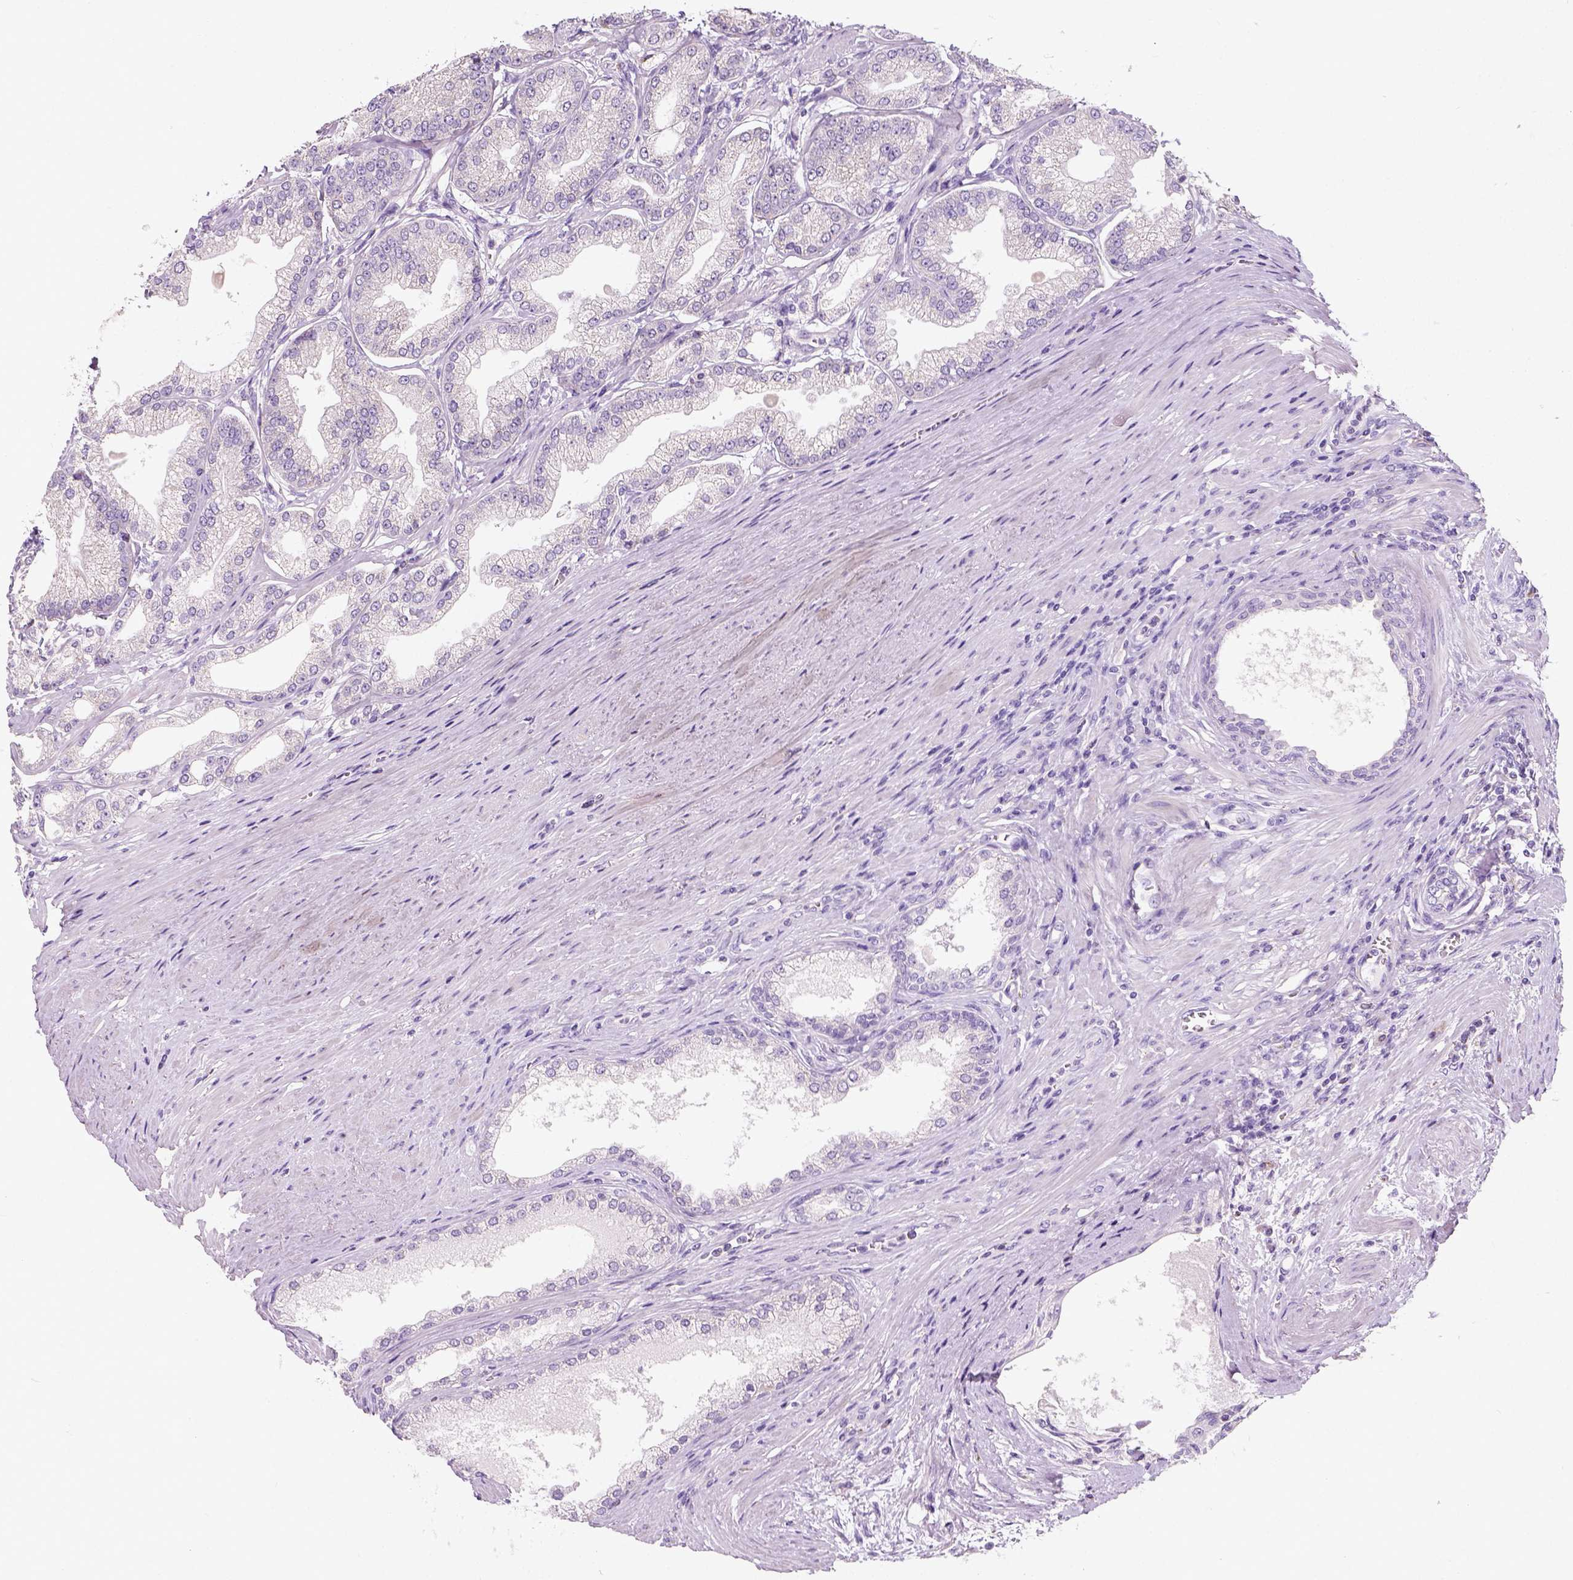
{"staining": {"intensity": "negative", "quantity": "none", "location": "none"}, "tissue": "prostate cancer", "cell_type": "Tumor cells", "image_type": "cancer", "snomed": [{"axis": "morphology", "description": "Adenocarcinoma, NOS"}, {"axis": "topography", "description": "Prostate and seminal vesicle, NOS"}, {"axis": "topography", "description": "Prostate"}], "caption": "Histopathology image shows no significant protein positivity in tumor cells of prostate adenocarcinoma. (DAB IHC with hematoxylin counter stain).", "gene": "CHODL", "patient": {"sex": "male", "age": 77}}